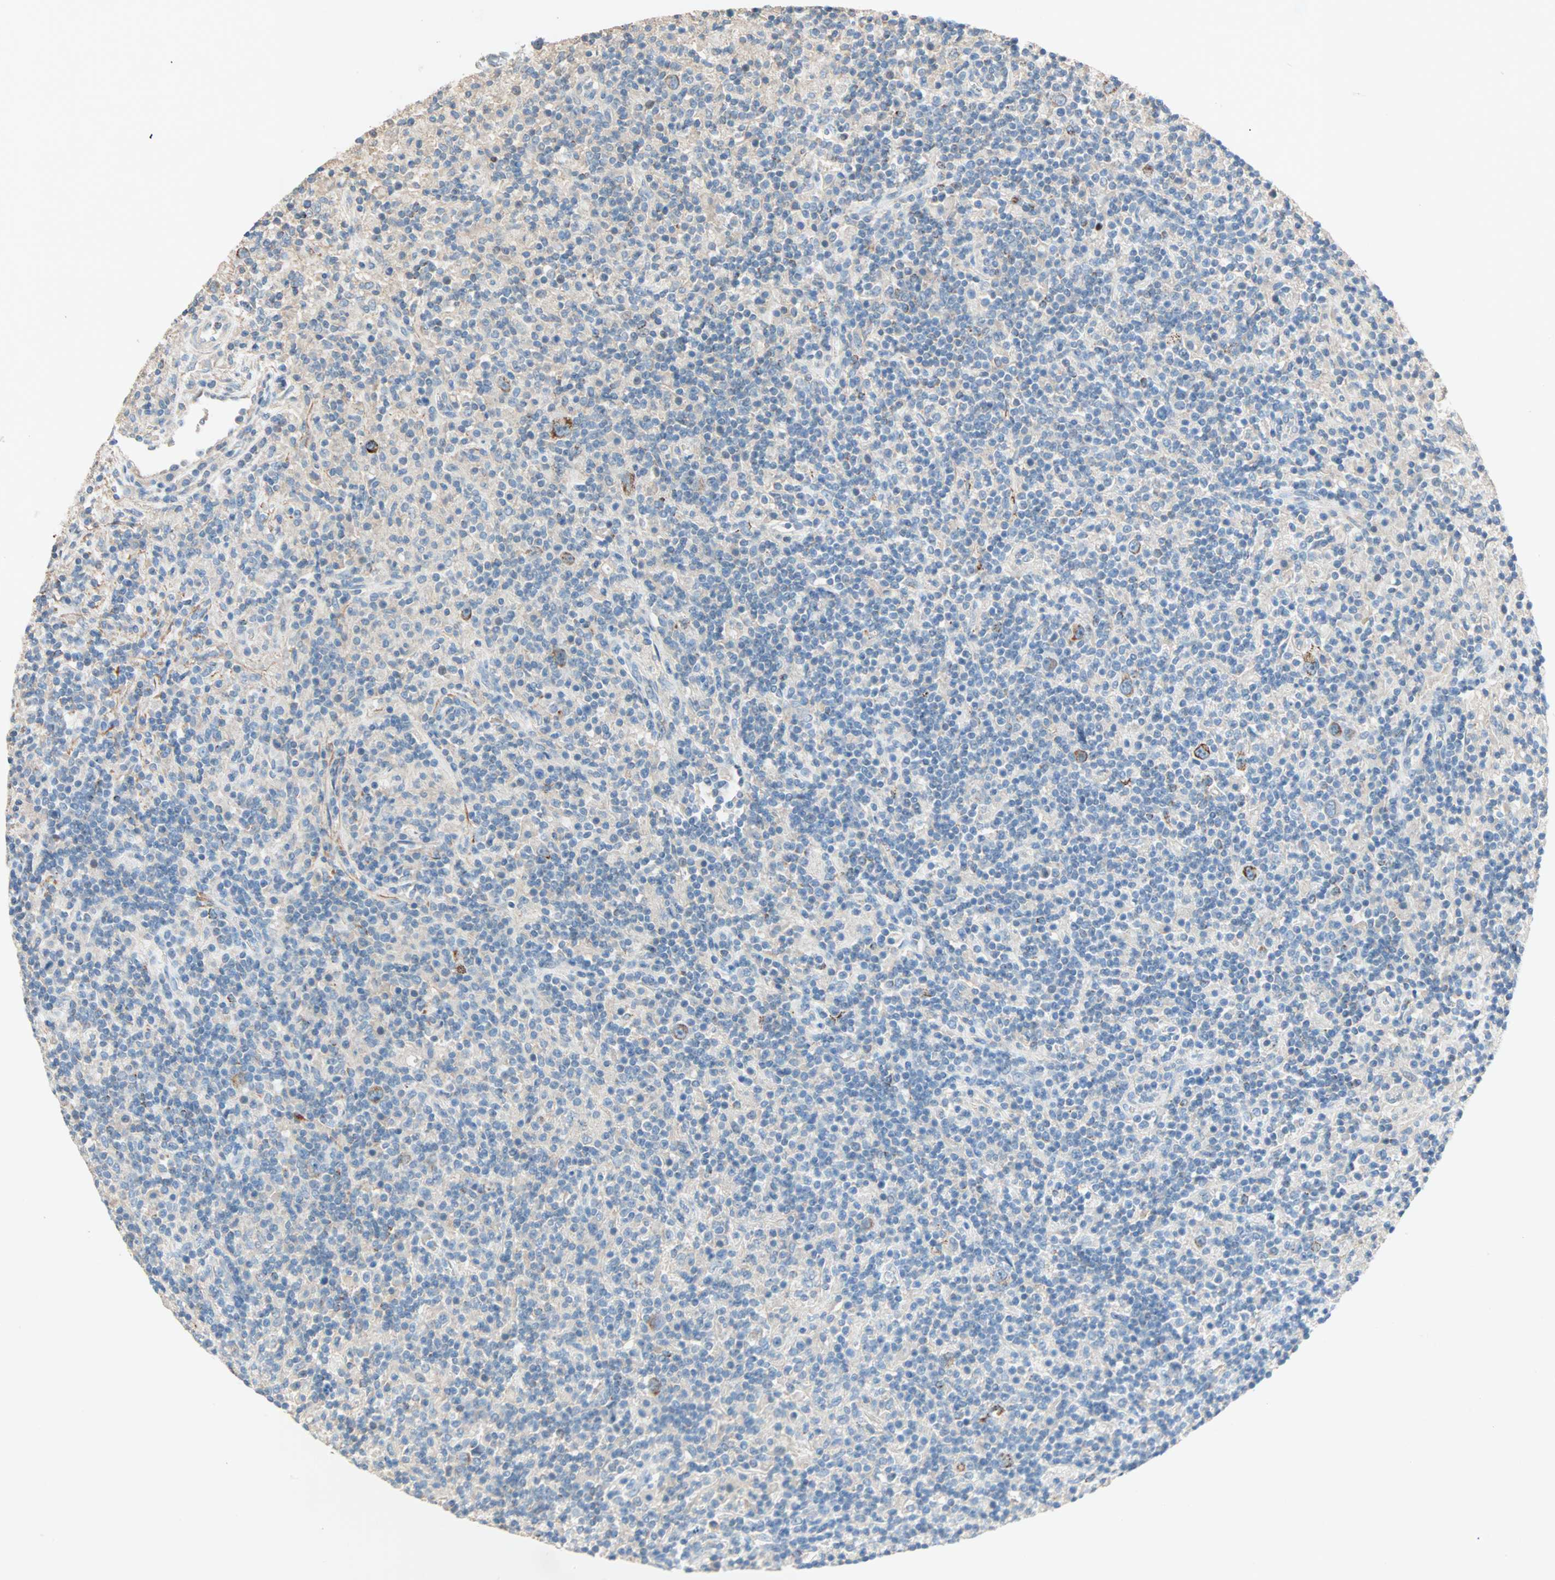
{"staining": {"intensity": "strong", "quantity": "25%-75%", "location": "cytoplasmic/membranous"}, "tissue": "lymphoma", "cell_type": "Tumor cells", "image_type": "cancer", "snomed": [{"axis": "morphology", "description": "Hodgkin's disease, NOS"}, {"axis": "topography", "description": "Lymph node"}], "caption": "Immunohistochemical staining of human Hodgkin's disease demonstrates strong cytoplasmic/membranous protein positivity in about 25%-75% of tumor cells.", "gene": "ACVRL1", "patient": {"sex": "male", "age": 70}}